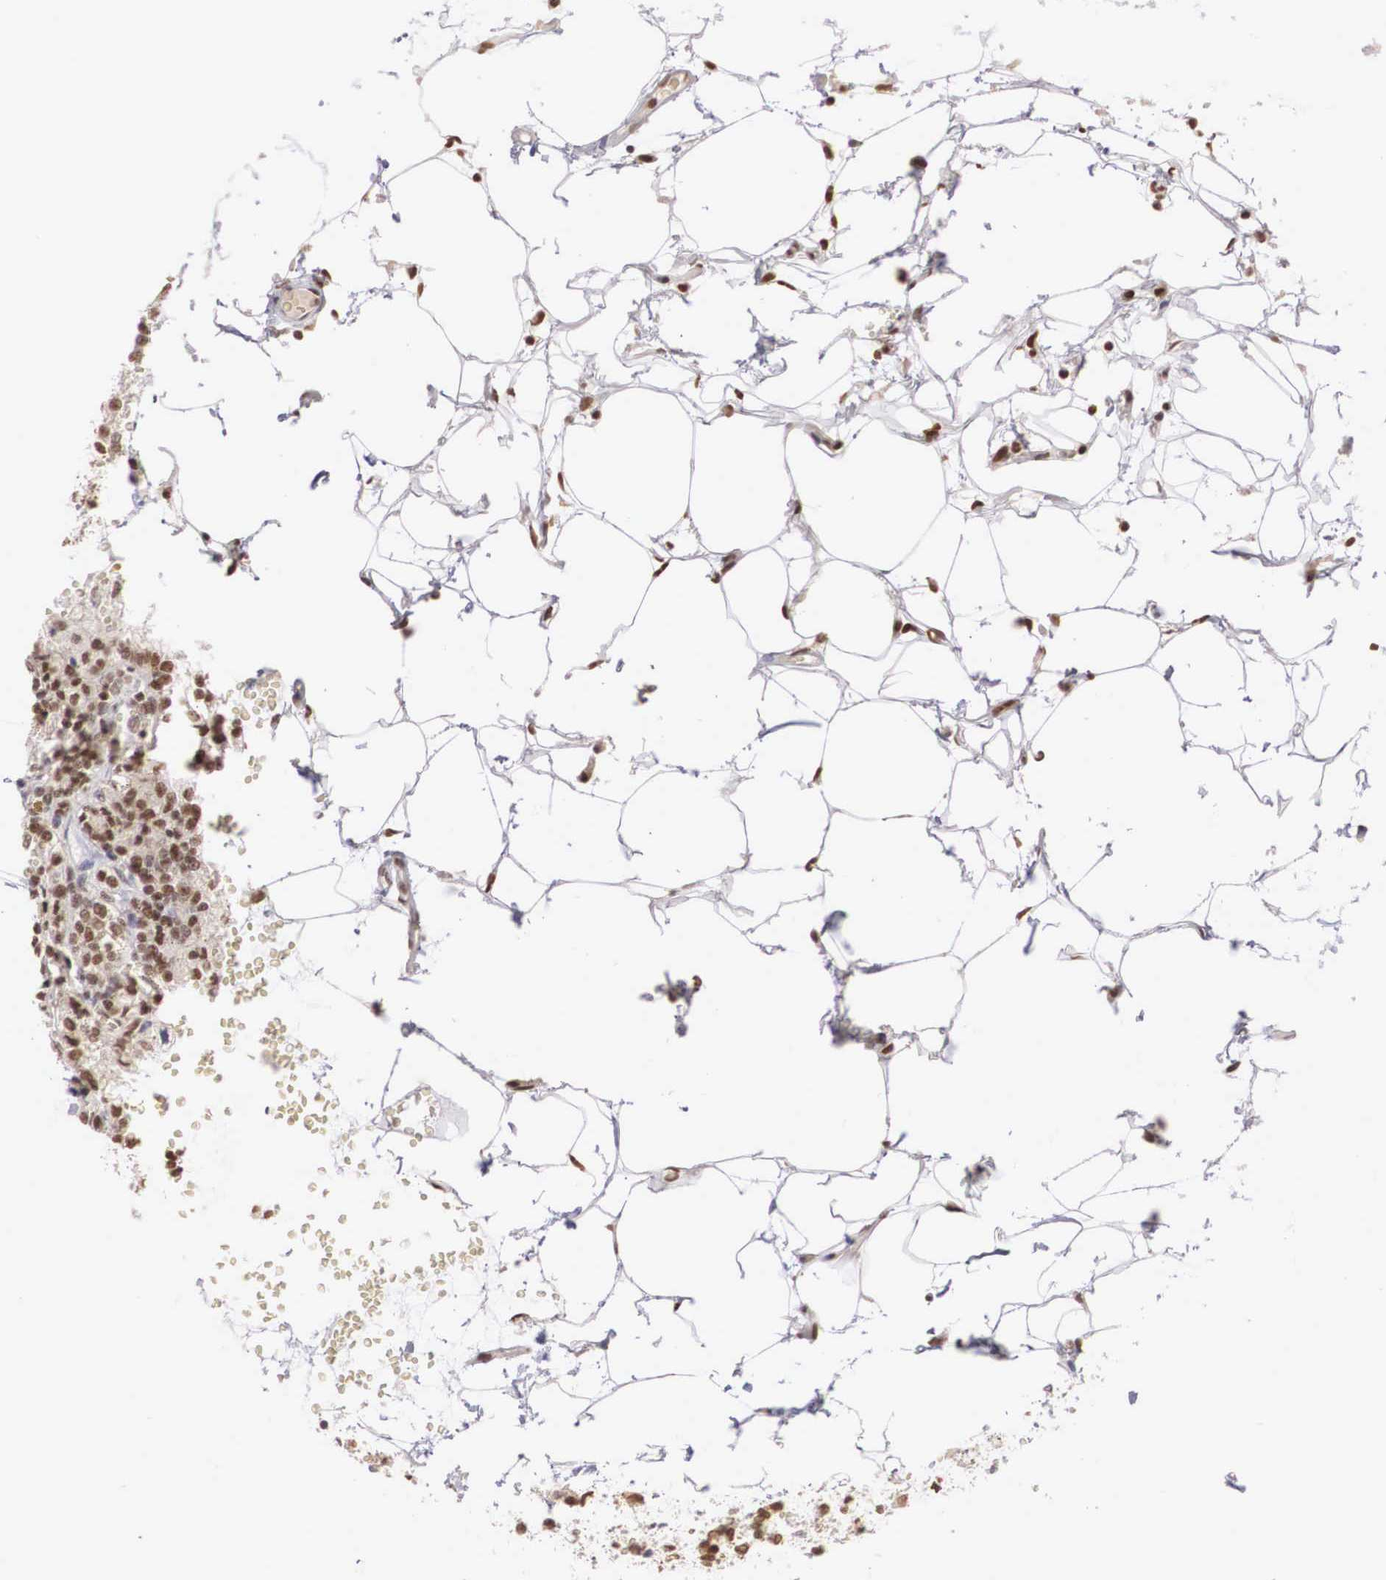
{"staining": {"intensity": "strong", "quantity": ">75%", "location": "nuclear"}, "tissue": "renal cancer", "cell_type": "Tumor cells", "image_type": "cancer", "snomed": [{"axis": "morphology", "description": "Adenocarcinoma, NOS"}, {"axis": "topography", "description": "Kidney"}], "caption": "Strong nuclear expression for a protein is present in about >75% of tumor cells of adenocarcinoma (renal) using immunohistochemistry.", "gene": "HTATSF1", "patient": {"sex": "female", "age": 56}}